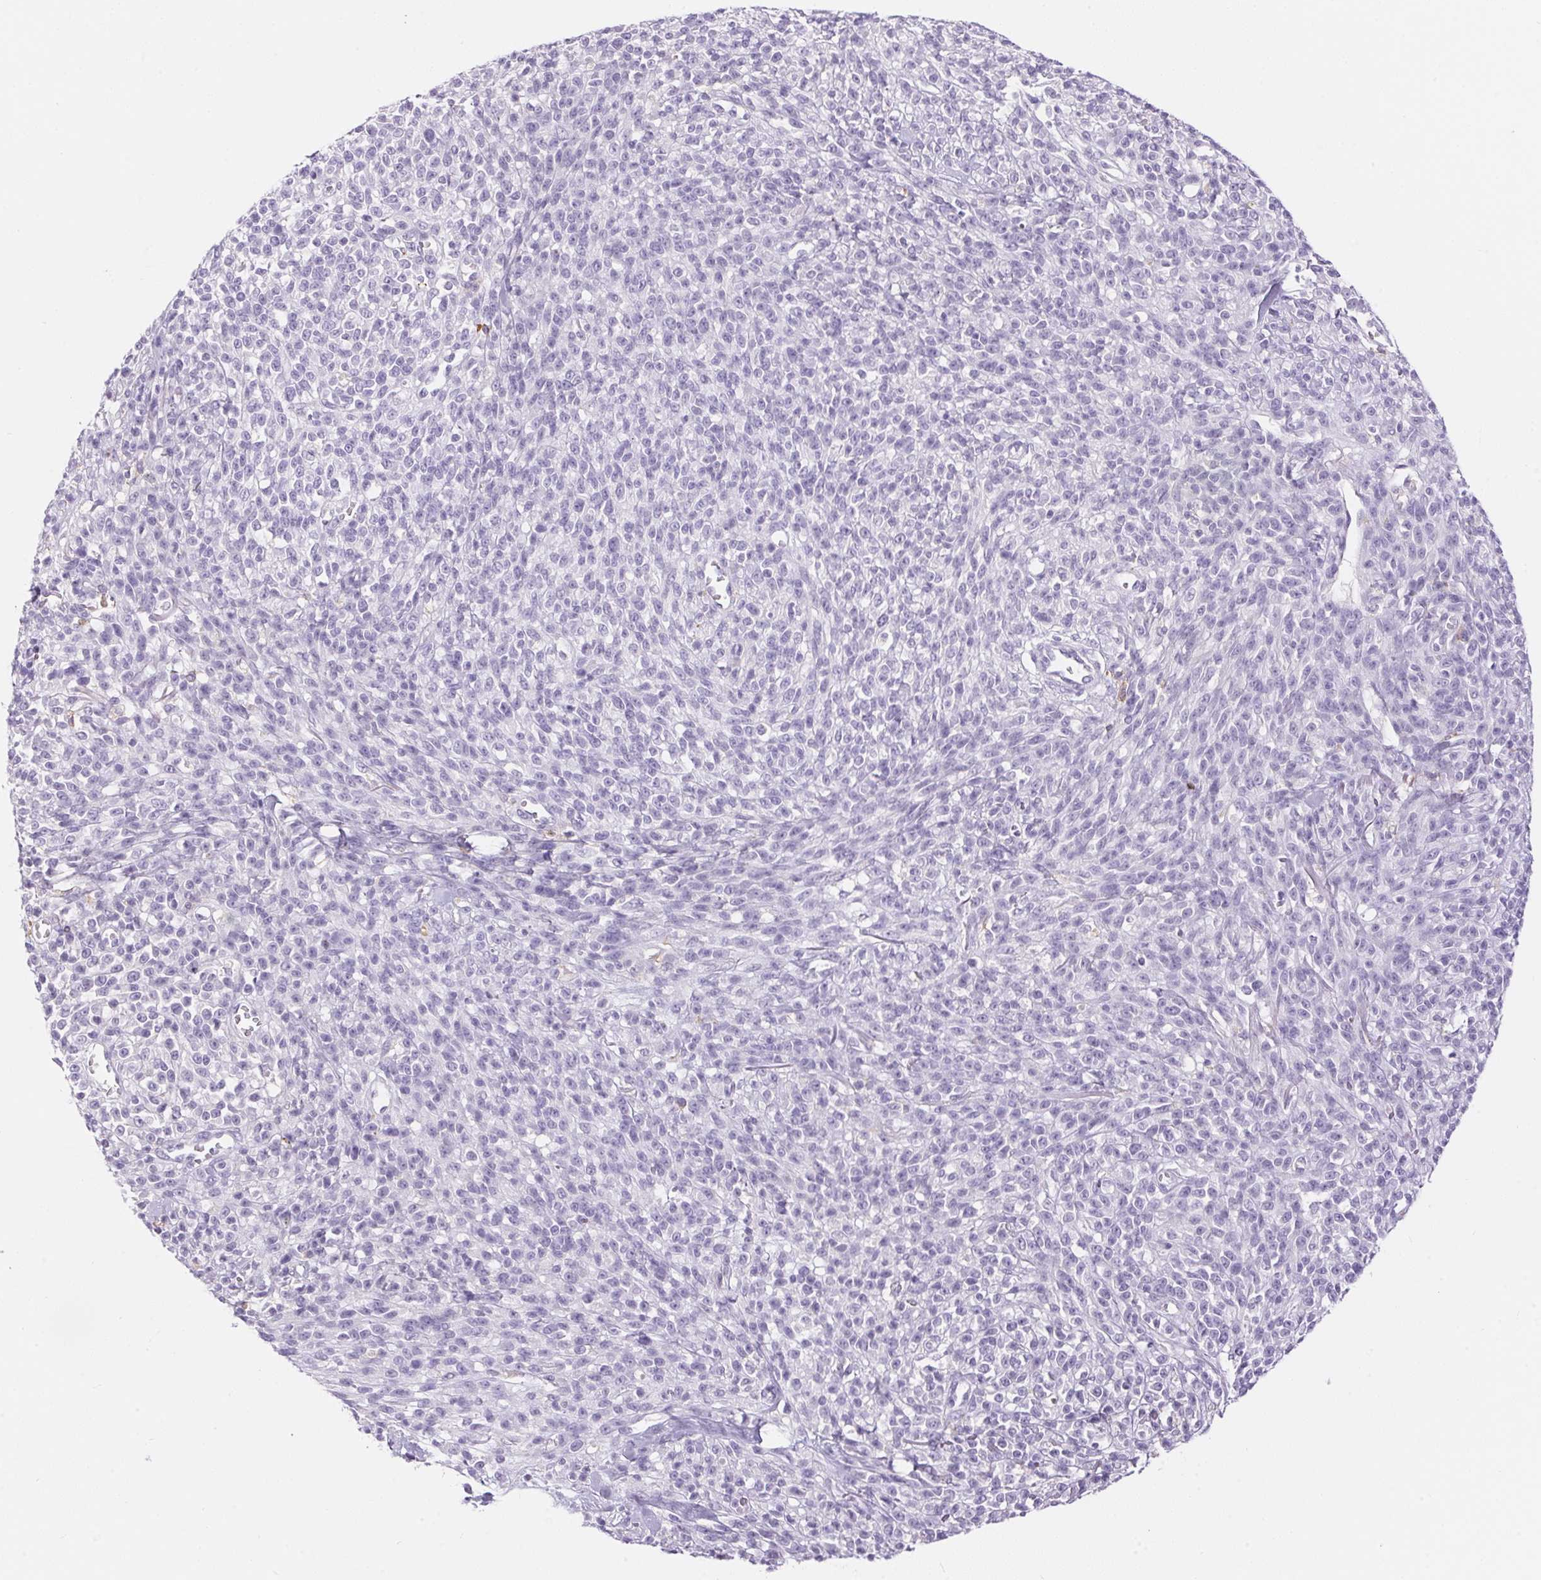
{"staining": {"intensity": "negative", "quantity": "none", "location": "none"}, "tissue": "melanoma", "cell_type": "Tumor cells", "image_type": "cancer", "snomed": [{"axis": "morphology", "description": "Malignant melanoma, NOS"}, {"axis": "topography", "description": "Skin"}, {"axis": "topography", "description": "Skin of trunk"}], "caption": "A histopathology image of malignant melanoma stained for a protein exhibits no brown staining in tumor cells.", "gene": "PNLIPRP3", "patient": {"sex": "male", "age": 74}}